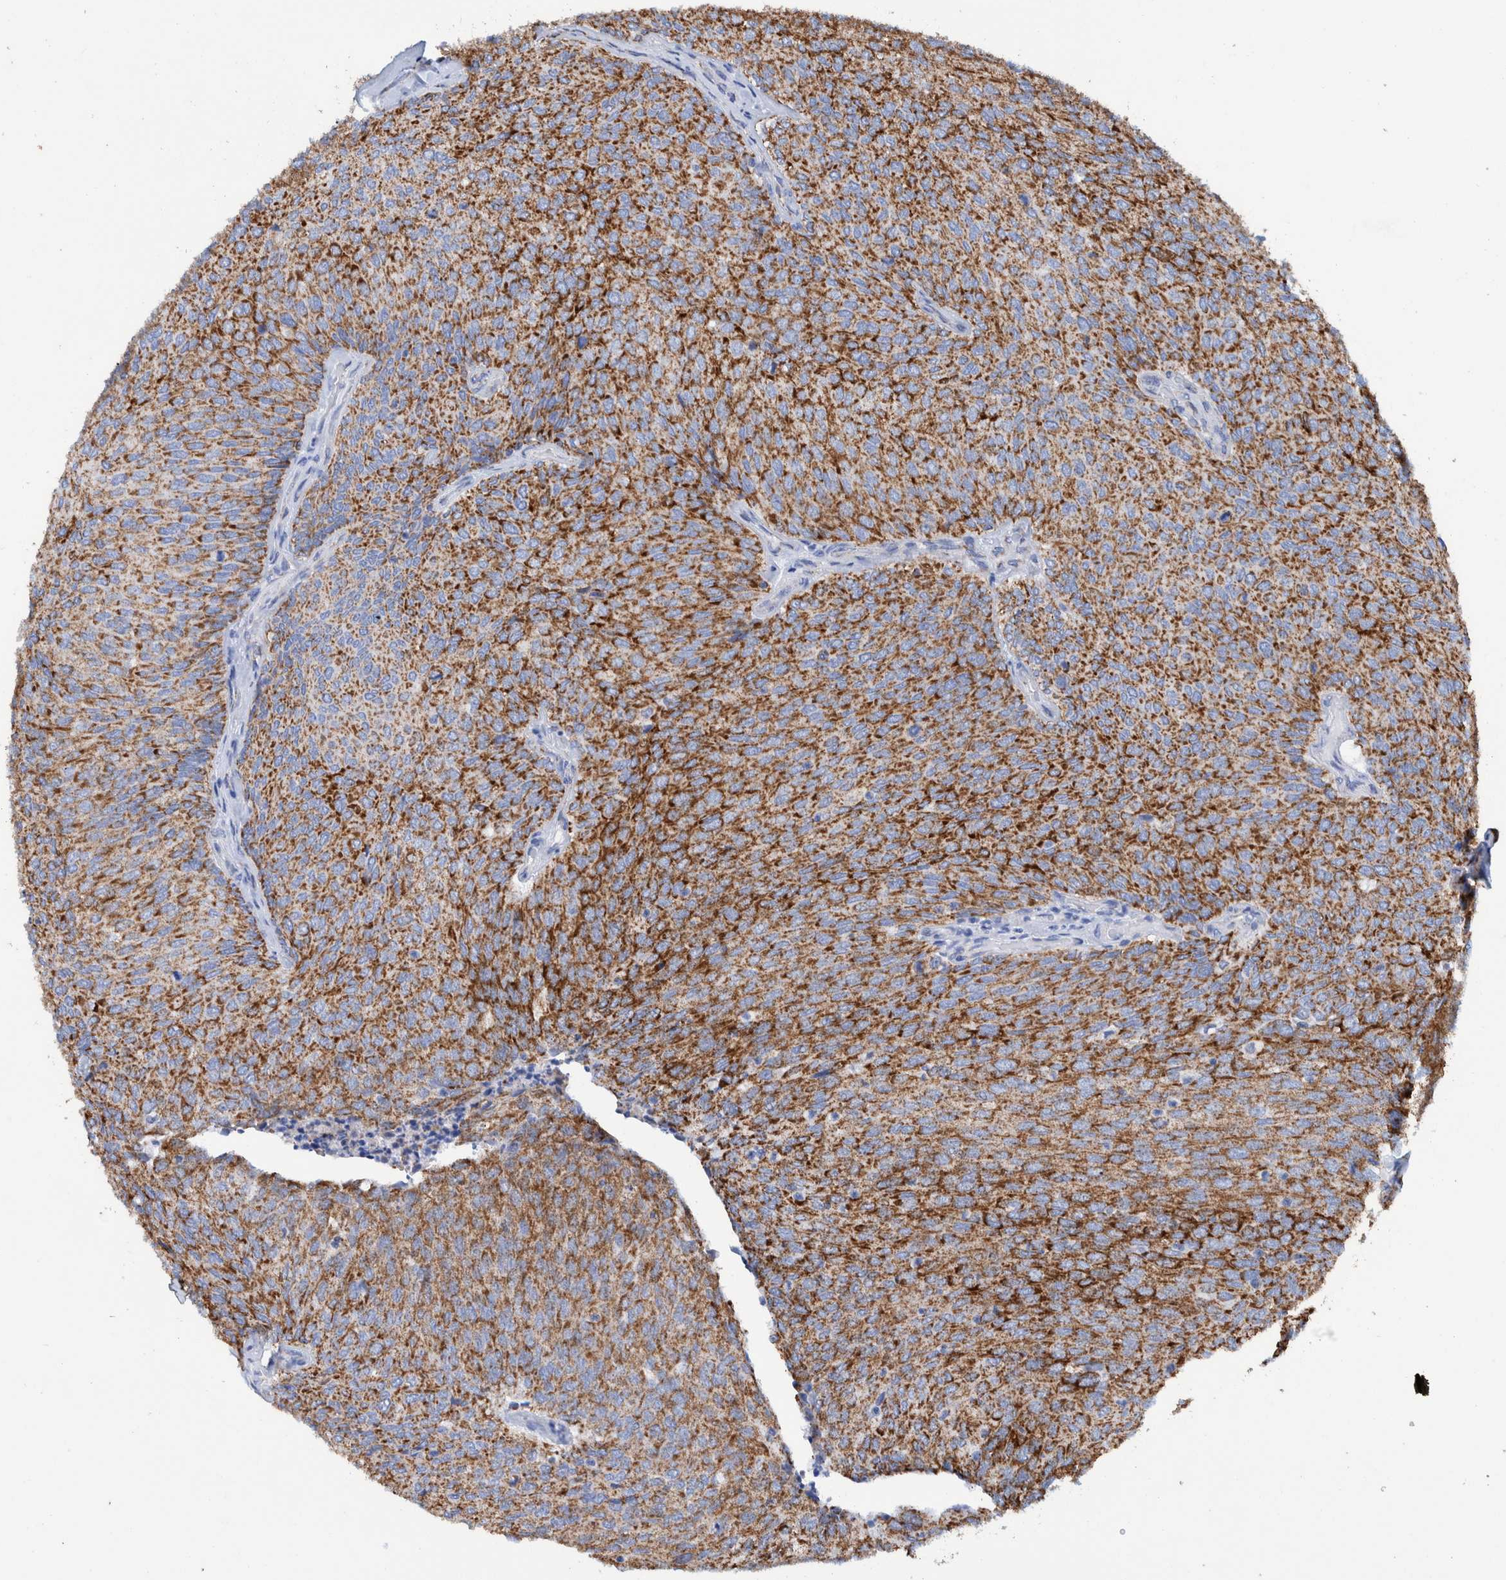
{"staining": {"intensity": "moderate", "quantity": ">75%", "location": "cytoplasmic/membranous"}, "tissue": "urothelial cancer", "cell_type": "Tumor cells", "image_type": "cancer", "snomed": [{"axis": "morphology", "description": "Urothelial carcinoma, Low grade"}, {"axis": "topography", "description": "Urinary bladder"}], "caption": "Urothelial carcinoma (low-grade) stained with DAB (3,3'-diaminobenzidine) IHC demonstrates medium levels of moderate cytoplasmic/membranous staining in approximately >75% of tumor cells.", "gene": "DECR1", "patient": {"sex": "female", "age": 79}}